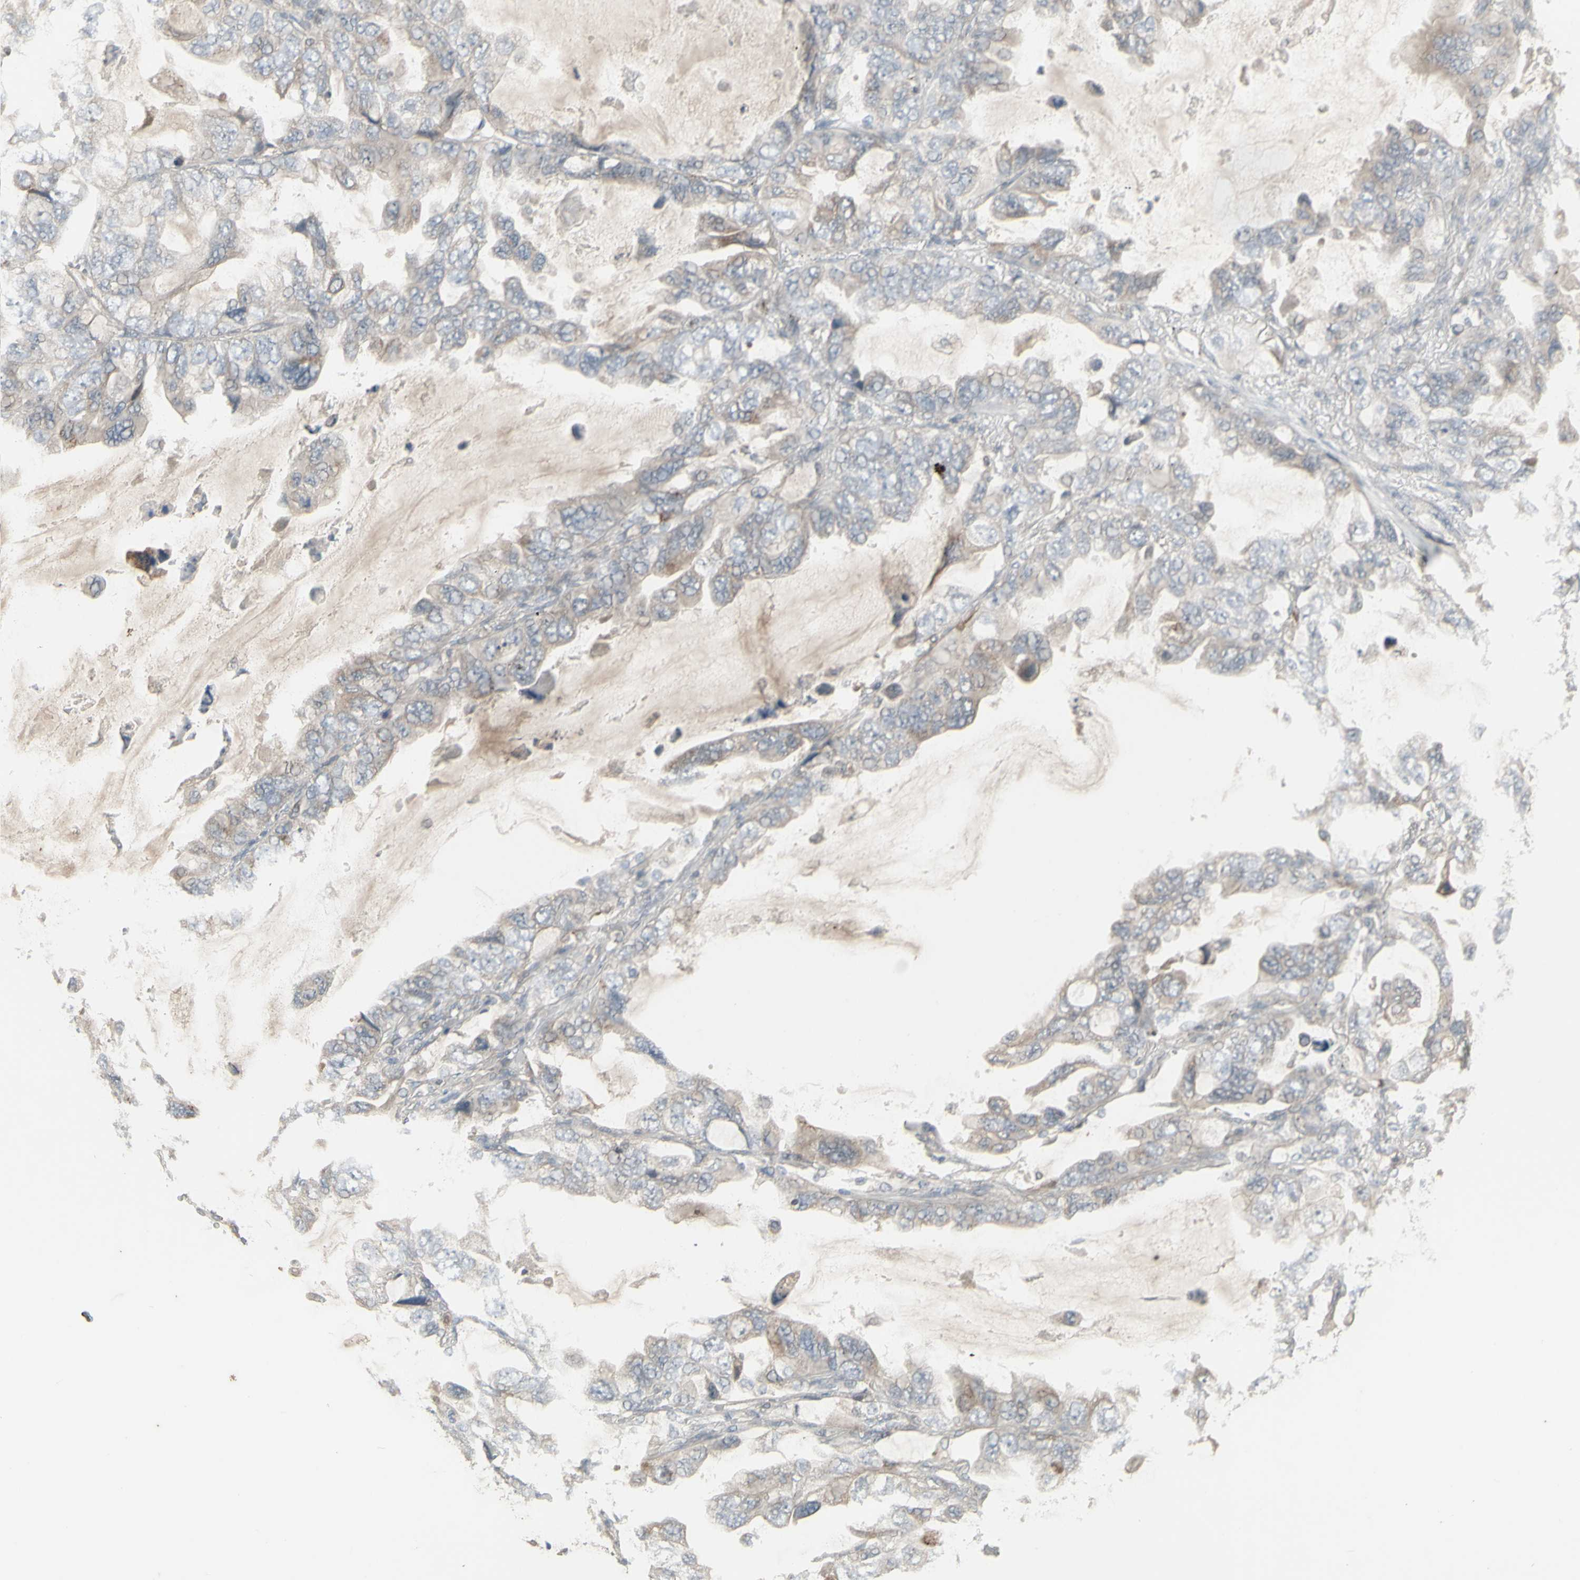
{"staining": {"intensity": "negative", "quantity": "none", "location": "none"}, "tissue": "lung cancer", "cell_type": "Tumor cells", "image_type": "cancer", "snomed": [{"axis": "morphology", "description": "Squamous cell carcinoma, NOS"}, {"axis": "topography", "description": "Lung"}], "caption": "Immunohistochemistry (IHC) histopathology image of neoplastic tissue: human lung cancer (squamous cell carcinoma) stained with DAB (3,3'-diaminobenzidine) shows no significant protein staining in tumor cells. (IHC, brightfield microscopy, high magnification).", "gene": "CSK", "patient": {"sex": "female", "age": 73}}